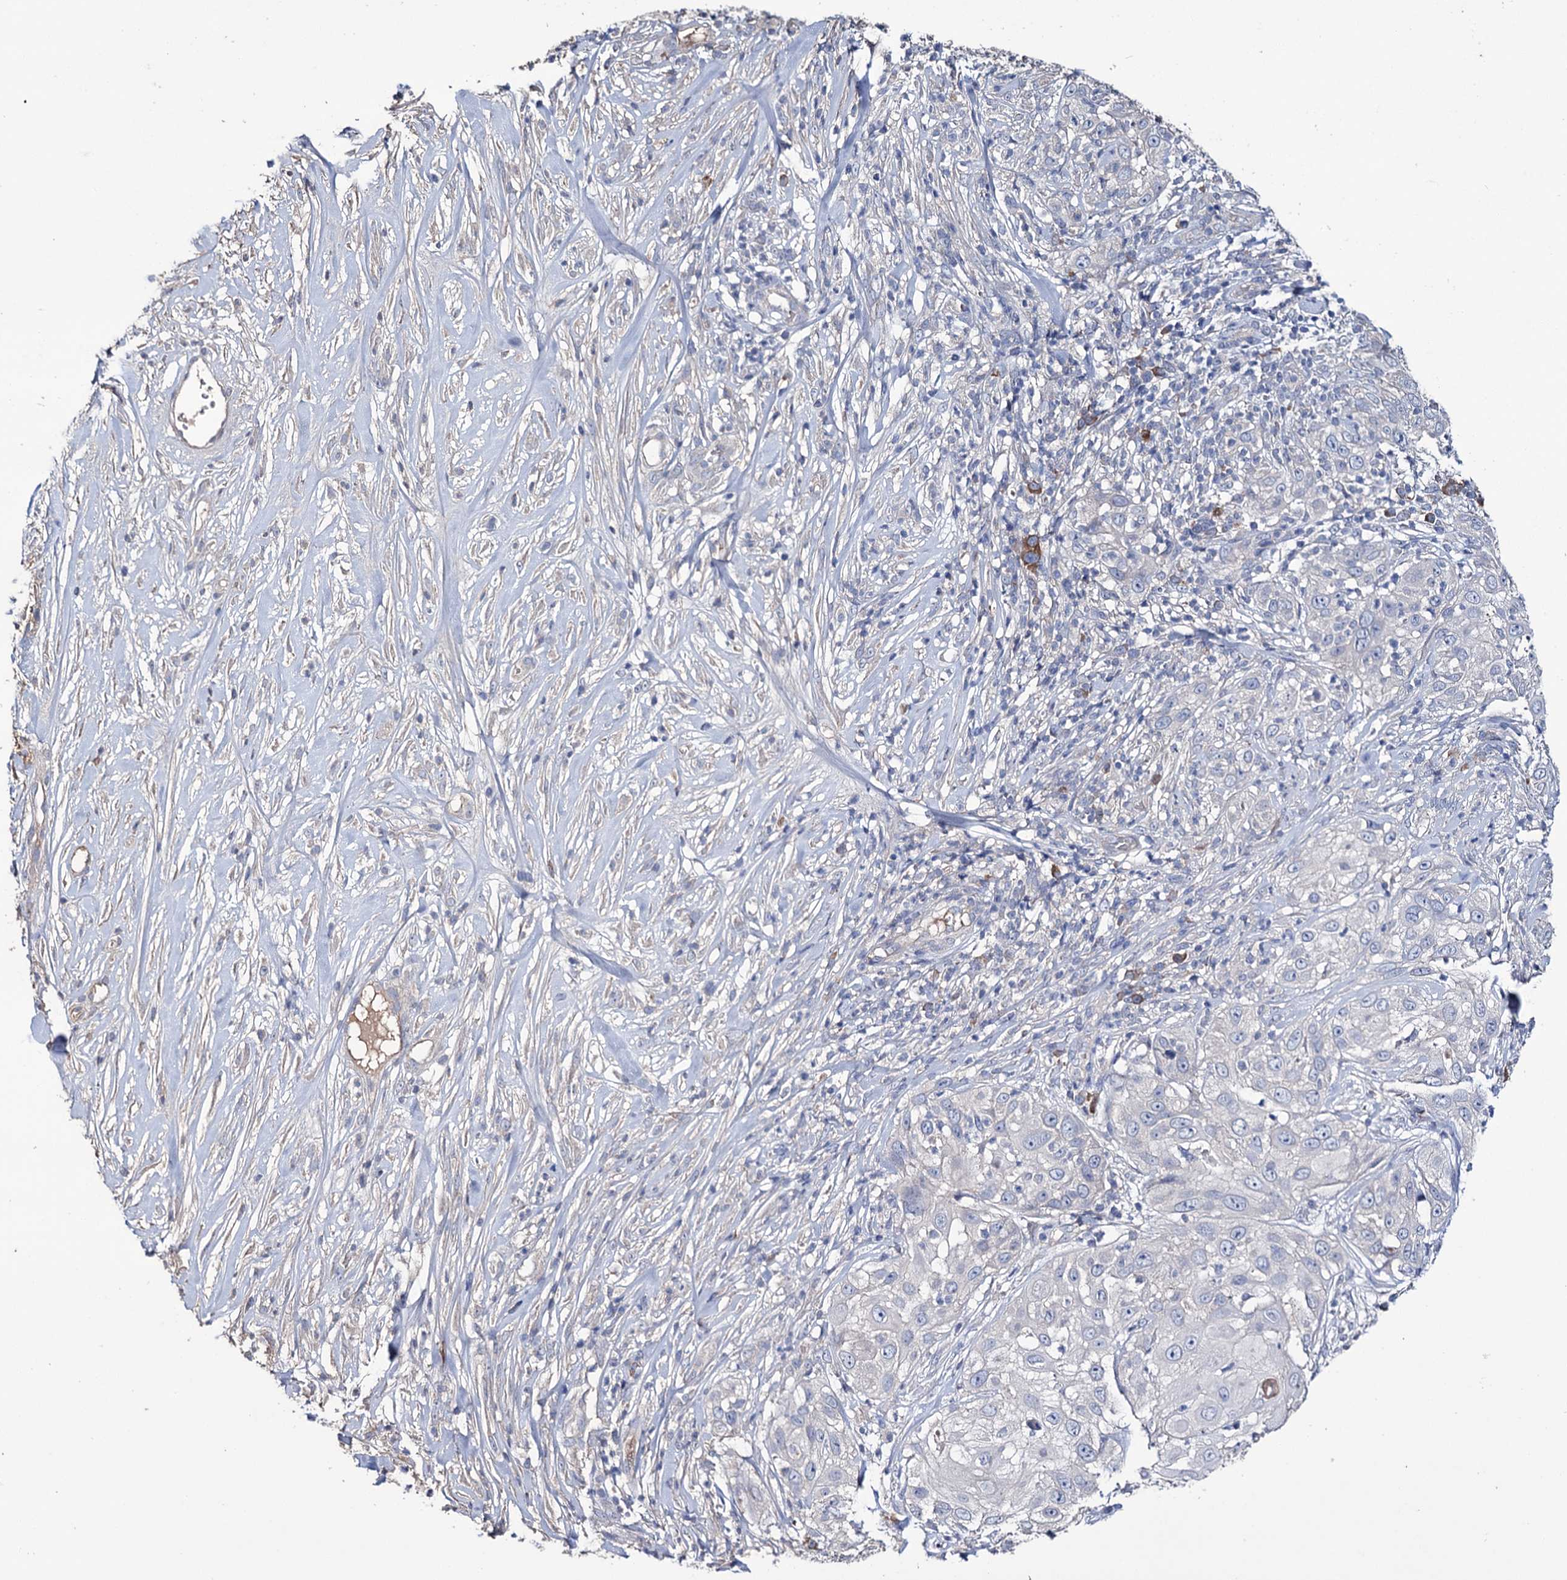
{"staining": {"intensity": "negative", "quantity": "none", "location": "none"}, "tissue": "skin cancer", "cell_type": "Tumor cells", "image_type": "cancer", "snomed": [{"axis": "morphology", "description": "Squamous cell carcinoma, NOS"}, {"axis": "topography", "description": "Skin"}], "caption": "DAB immunohistochemical staining of human skin cancer exhibits no significant staining in tumor cells. The staining is performed using DAB (3,3'-diaminobenzidine) brown chromogen with nuclei counter-stained in using hematoxylin.", "gene": "EPB41L5", "patient": {"sex": "female", "age": 44}}